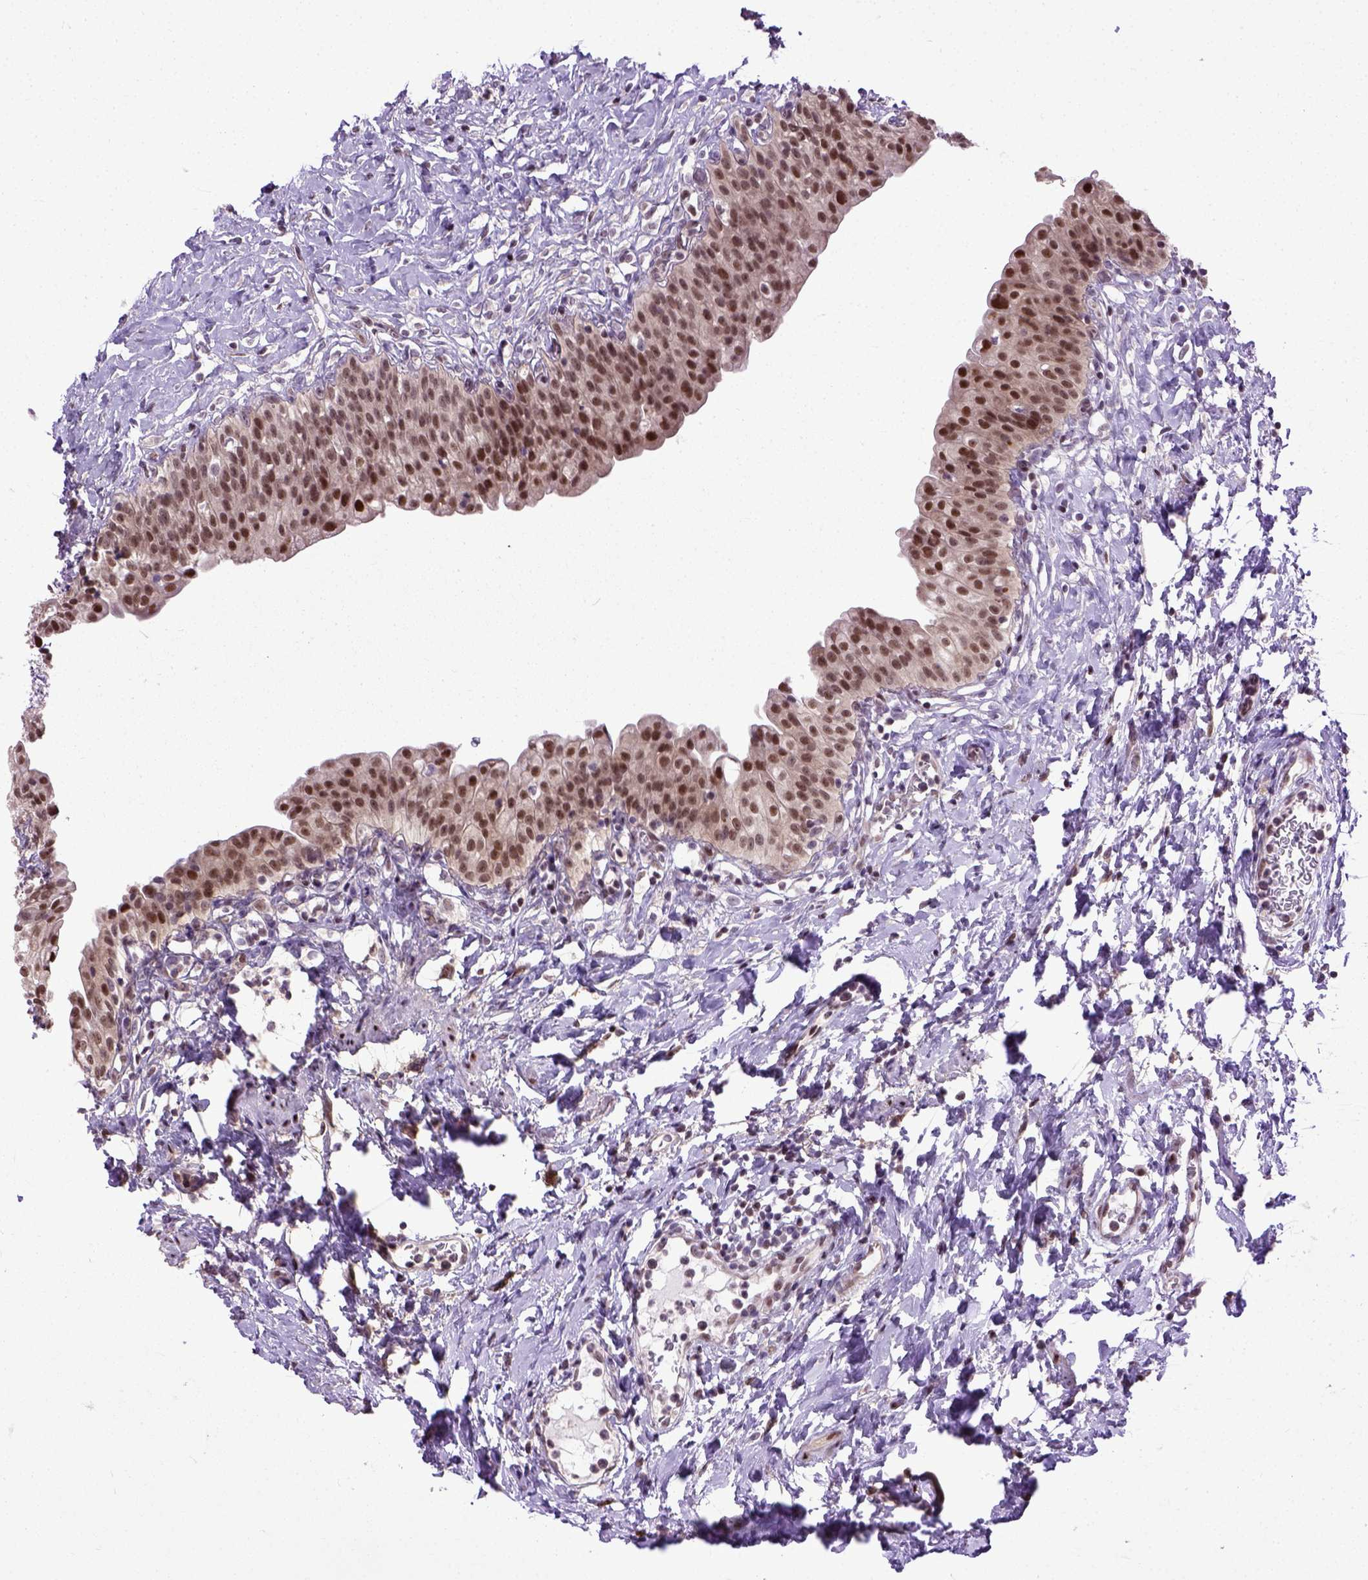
{"staining": {"intensity": "moderate", "quantity": ">75%", "location": "cytoplasmic/membranous,nuclear"}, "tissue": "urinary bladder", "cell_type": "Urothelial cells", "image_type": "normal", "snomed": [{"axis": "morphology", "description": "Normal tissue, NOS"}, {"axis": "topography", "description": "Urinary bladder"}], "caption": "Unremarkable urinary bladder was stained to show a protein in brown. There is medium levels of moderate cytoplasmic/membranous,nuclear positivity in about >75% of urothelial cells.", "gene": "UBA3", "patient": {"sex": "male", "age": 76}}